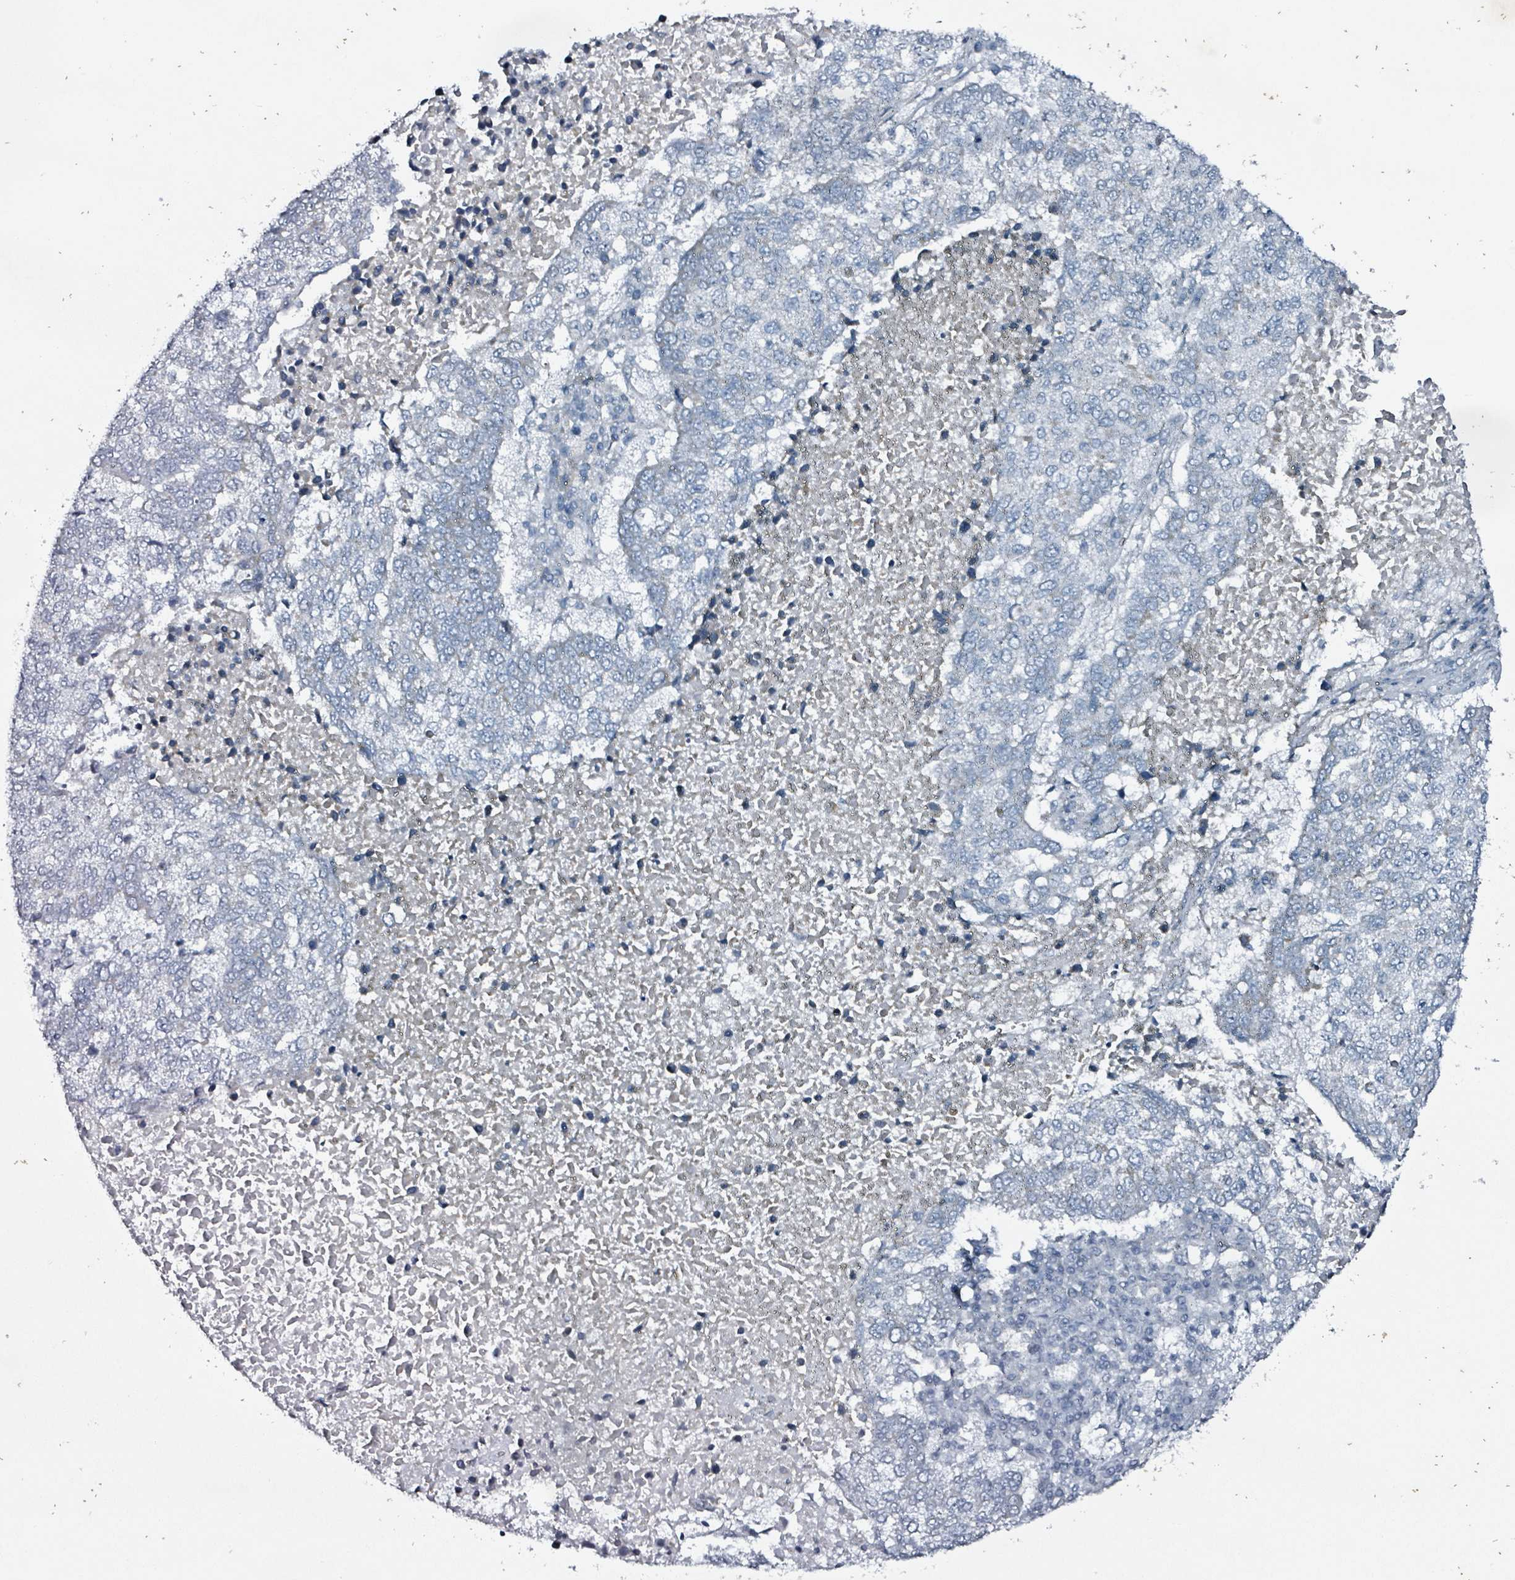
{"staining": {"intensity": "negative", "quantity": "none", "location": "none"}, "tissue": "lung cancer", "cell_type": "Tumor cells", "image_type": "cancer", "snomed": [{"axis": "morphology", "description": "Squamous cell carcinoma, NOS"}, {"axis": "topography", "description": "Lung"}], "caption": "Immunohistochemistry (IHC) of lung cancer (squamous cell carcinoma) demonstrates no expression in tumor cells.", "gene": "CA9", "patient": {"sex": "male", "age": 73}}